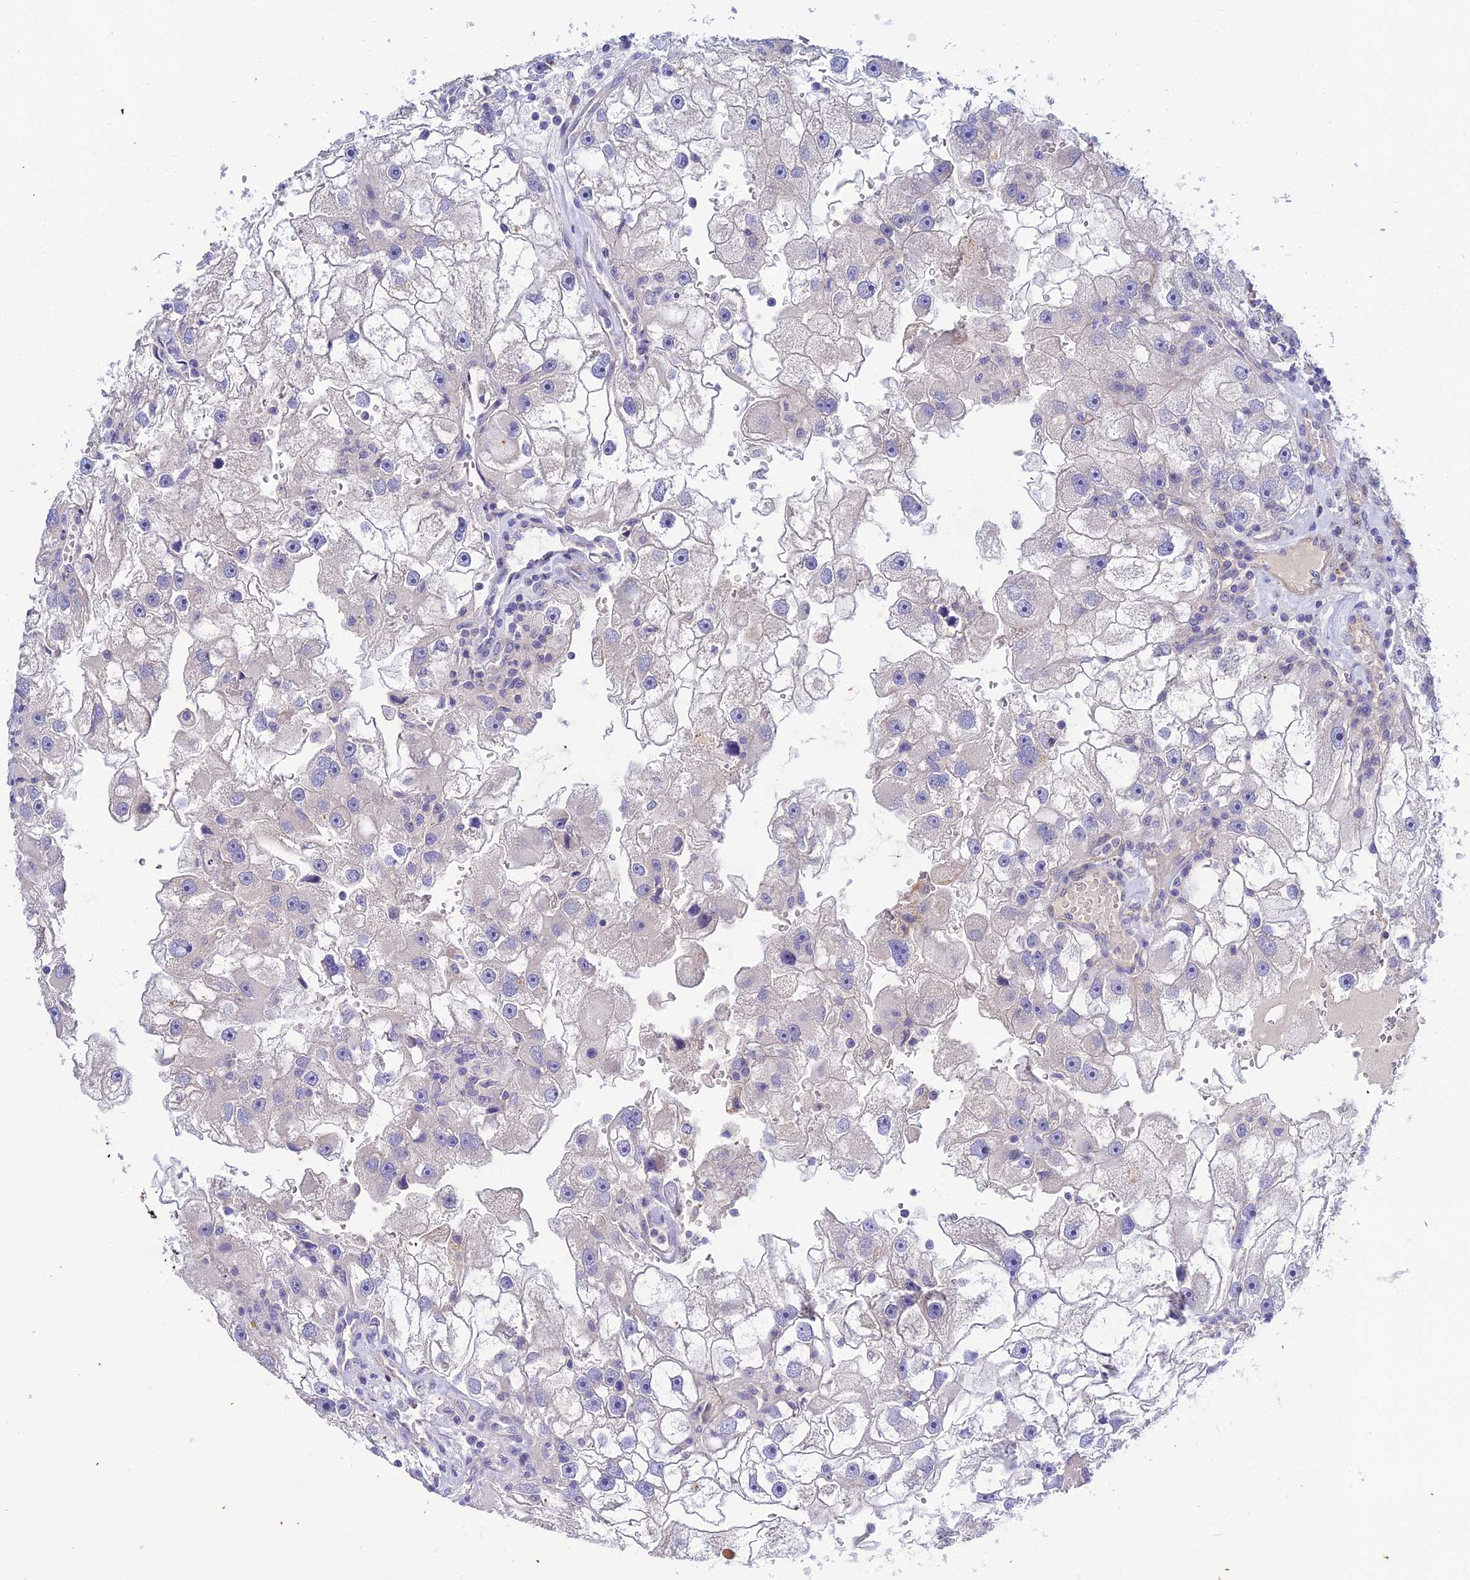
{"staining": {"intensity": "negative", "quantity": "none", "location": "none"}, "tissue": "renal cancer", "cell_type": "Tumor cells", "image_type": "cancer", "snomed": [{"axis": "morphology", "description": "Adenocarcinoma, NOS"}, {"axis": "topography", "description": "Kidney"}], "caption": "Image shows no protein staining in tumor cells of renal adenocarcinoma tissue. (Brightfield microscopy of DAB (3,3'-diaminobenzidine) immunohistochemistry at high magnification).", "gene": "APOBEC3H", "patient": {"sex": "male", "age": 63}}